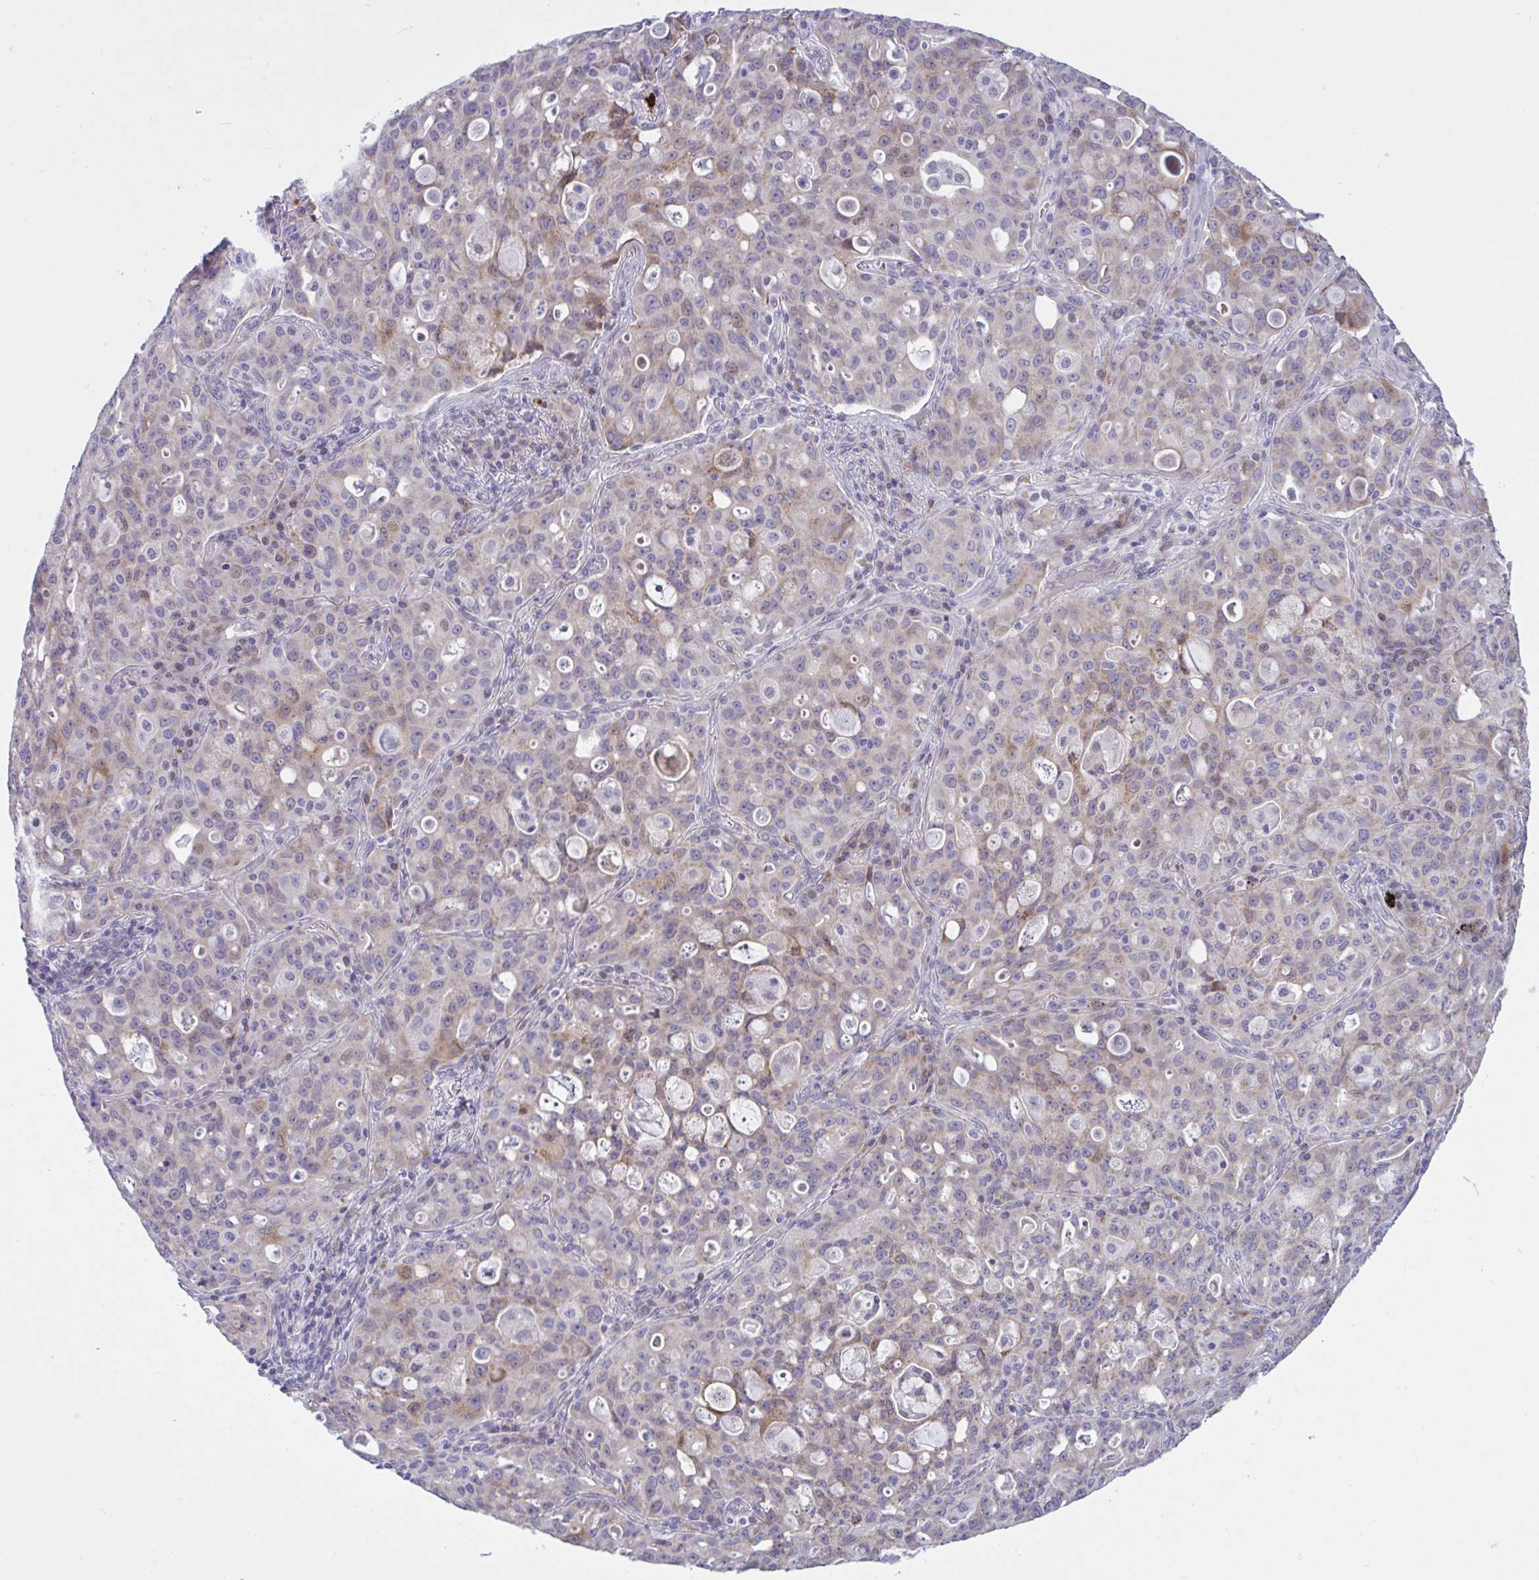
{"staining": {"intensity": "weak", "quantity": "25%-75%", "location": "cytoplasmic/membranous"}, "tissue": "lung cancer", "cell_type": "Tumor cells", "image_type": "cancer", "snomed": [{"axis": "morphology", "description": "Adenocarcinoma, NOS"}, {"axis": "topography", "description": "Lung"}], "caption": "This histopathology image demonstrates lung adenocarcinoma stained with immunohistochemistry to label a protein in brown. The cytoplasmic/membranous of tumor cells show weak positivity for the protein. Nuclei are counter-stained blue.", "gene": "VWC2", "patient": {"sex": "female", "age": 44}}